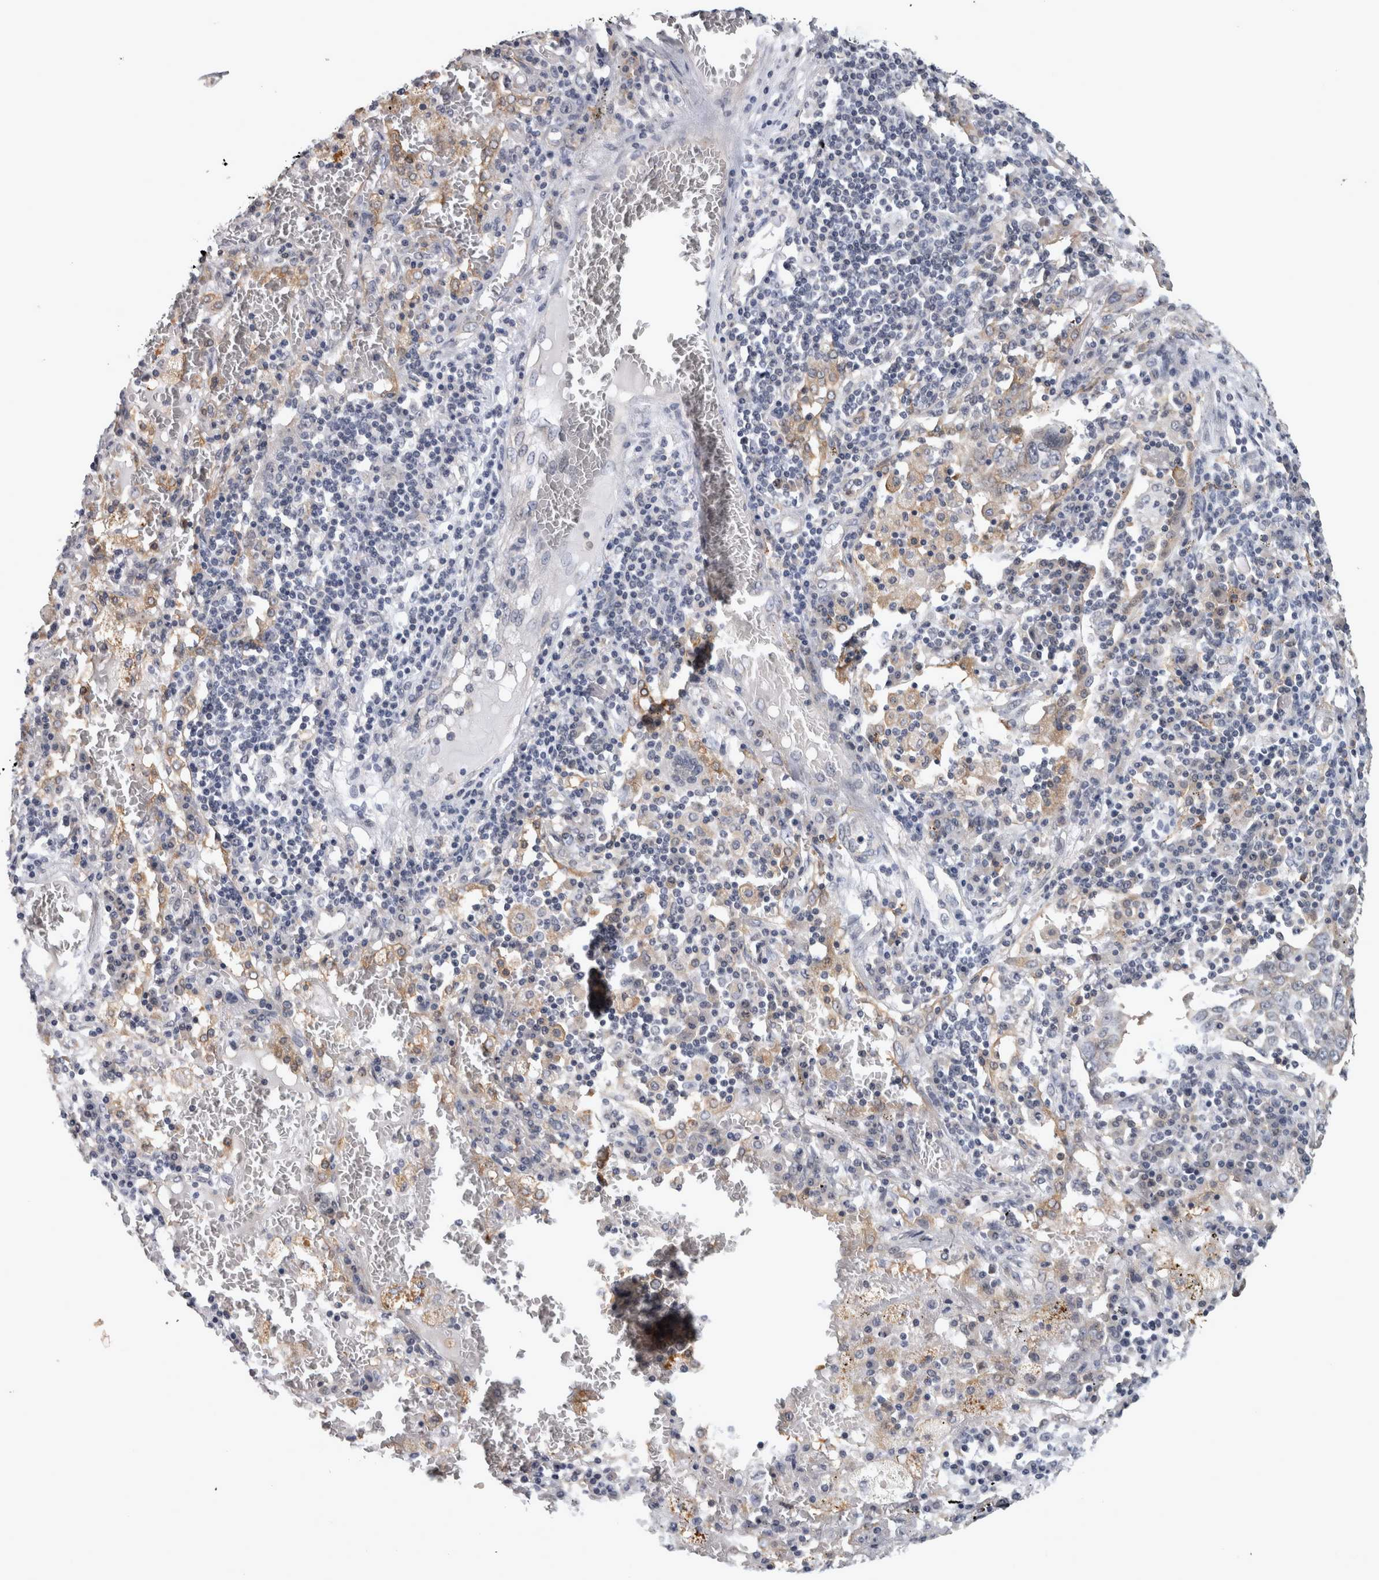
{"staining": {"intensity": "weak", "quantity": "<25%", "location": "cytoplasmic/membranous"}, "tissue": "lung cancer", "cell_type": "Tumor cells", "image_type": "cancer", "snomed": [{"axis": "morphology", "description": "Squamous cell carcinoma, NOS"}, {"axis": "topography", "description": "Lung"}], "caption": "IHC micrograph of neoplastic tissue: human squamous cell carcinoma (lung) stained with DAB (3,3'-diaminobenzidine) shows no significant protein staining in tumor cells.", "gene": "PRKCI", "patient": {"sex": "male", "age": 65}}